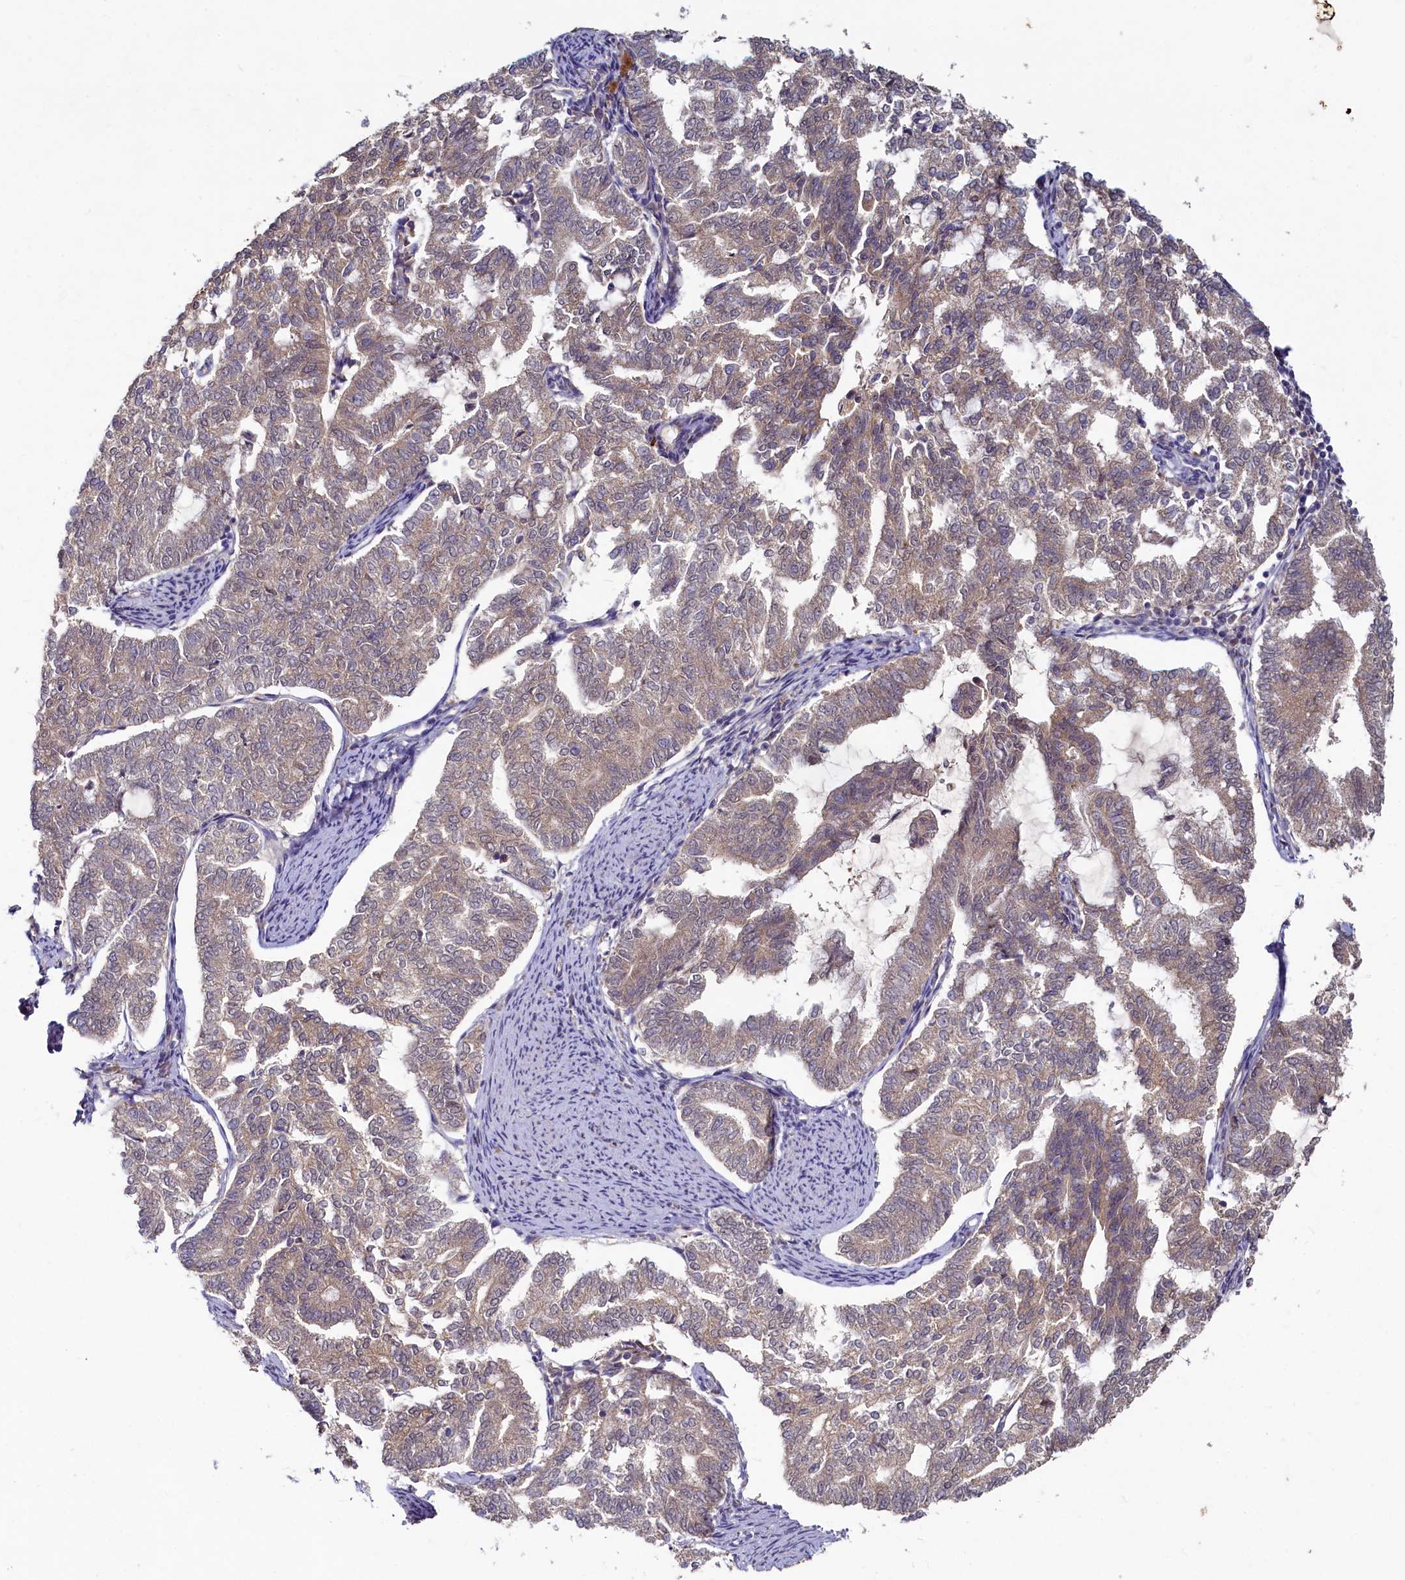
{"staining": {"intensity": "moderate", "quantity": "<25%", "location": "cytoplasmic/membranous"}, "tissue": "endometrial cancer", "cell_type": "Tumor cells", "image_type": "cancer", "snomed": [{"axis": "morphology", "description": "Adenocarcinoma, NOS"}, {"axis": "topography", "description": "Endometrium"}], "caption": "This micrograph displays adenocarcinoma (endometrial) stained with immunohistochemistry (IHC) to label a protein in brown. The cytoplasmic/membranous of tumor cells show moderate positivity for the protein. Nuclei are counter-stained blue.", "gene": "HERC3", "patient": {"sex": "female", "age": 79}}